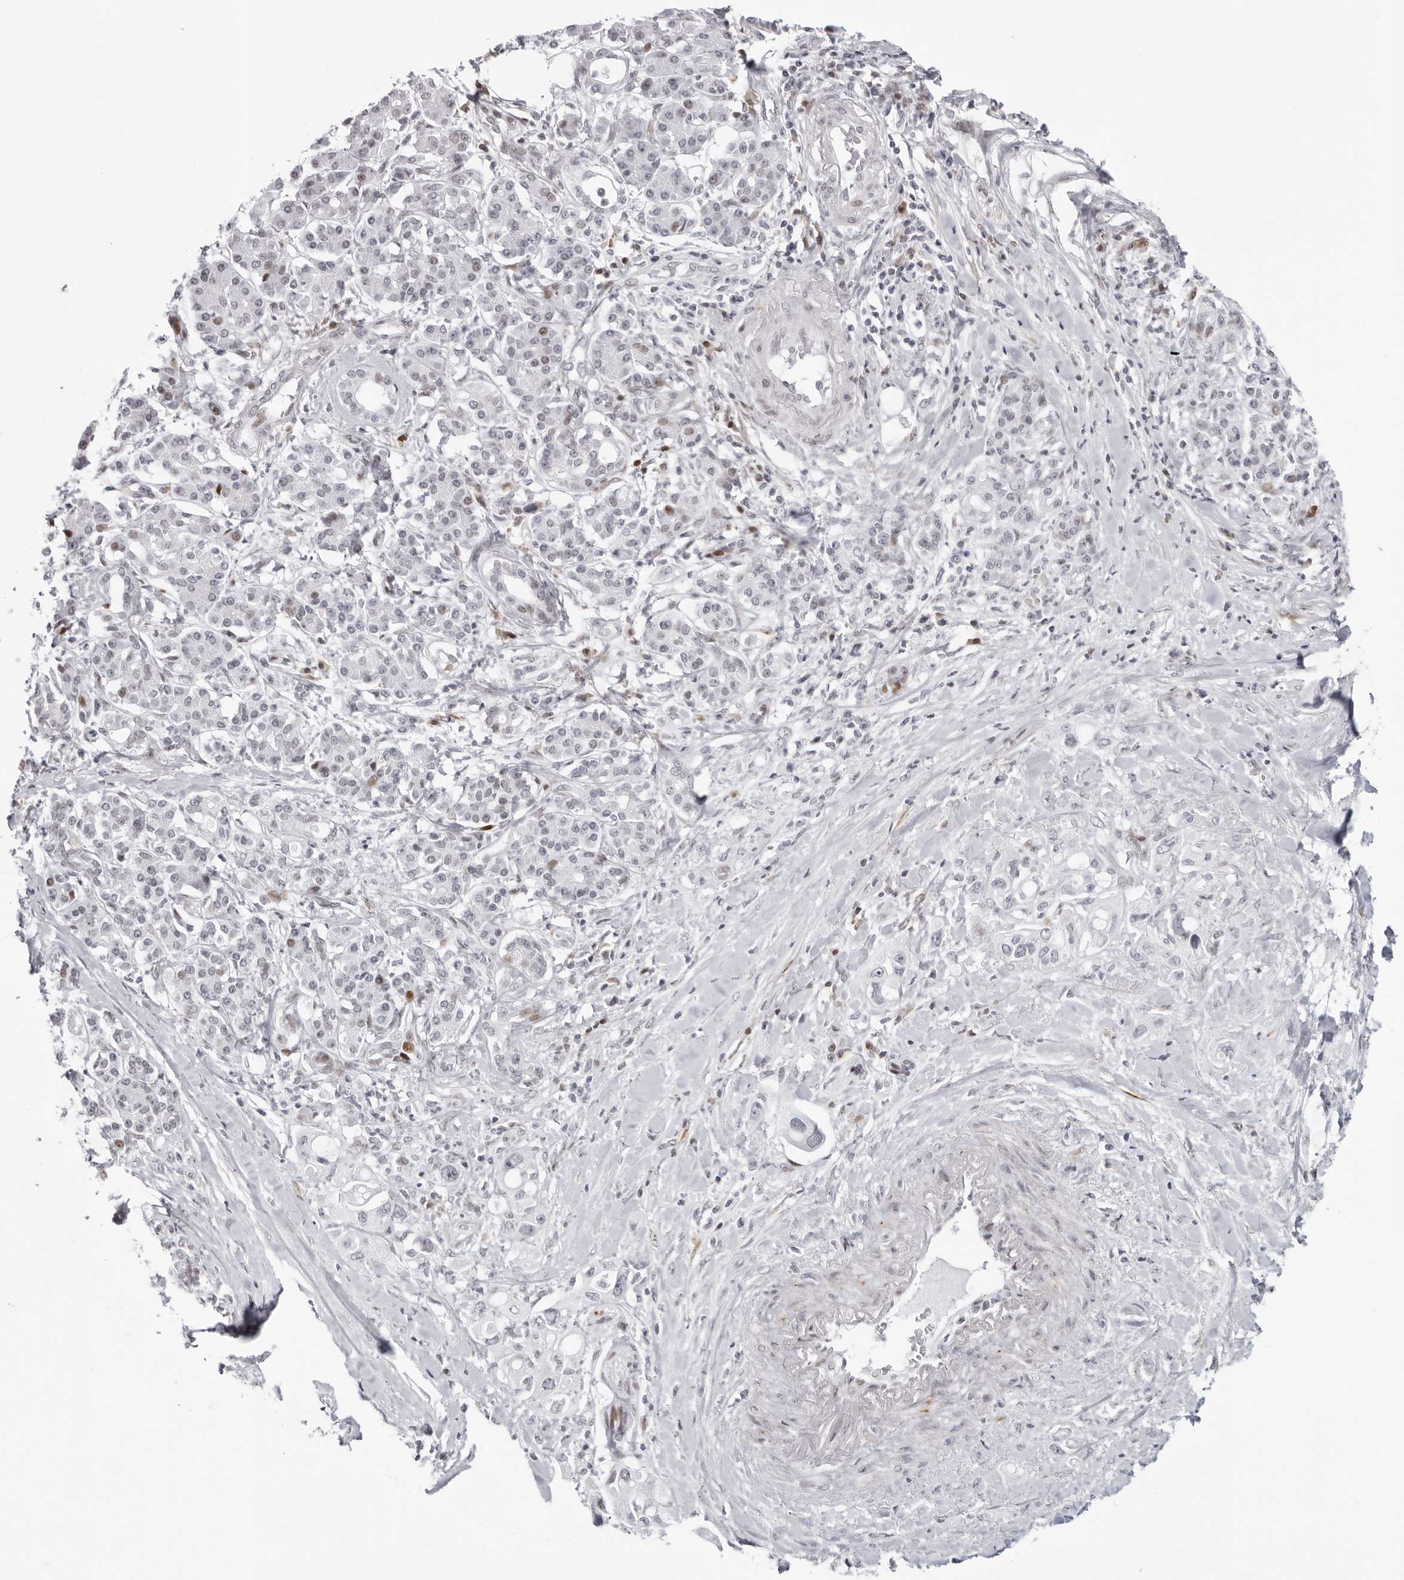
{"staining": {"intensity": "negative", "quantity": "none", "location": "none"}, "tissue": "pancreatic cancer", "cell_type": "Tumor cells", "image_type": "cancer", "snomed": [{"axis": "morphology", "description": "Adenocarcinoma, NOS"}, {"axis": "topography", "description": "Pancreas"}], "caption": "High magnification brightfield microscopy of pancreatic cancer (adenocarcinoma) stained with DAB (brown) and counterstained with hematoxylin (blue): tumor cells show no significant staining.", "gene": "NTPCR", "patient": {"sex": "female", "age": 56}}